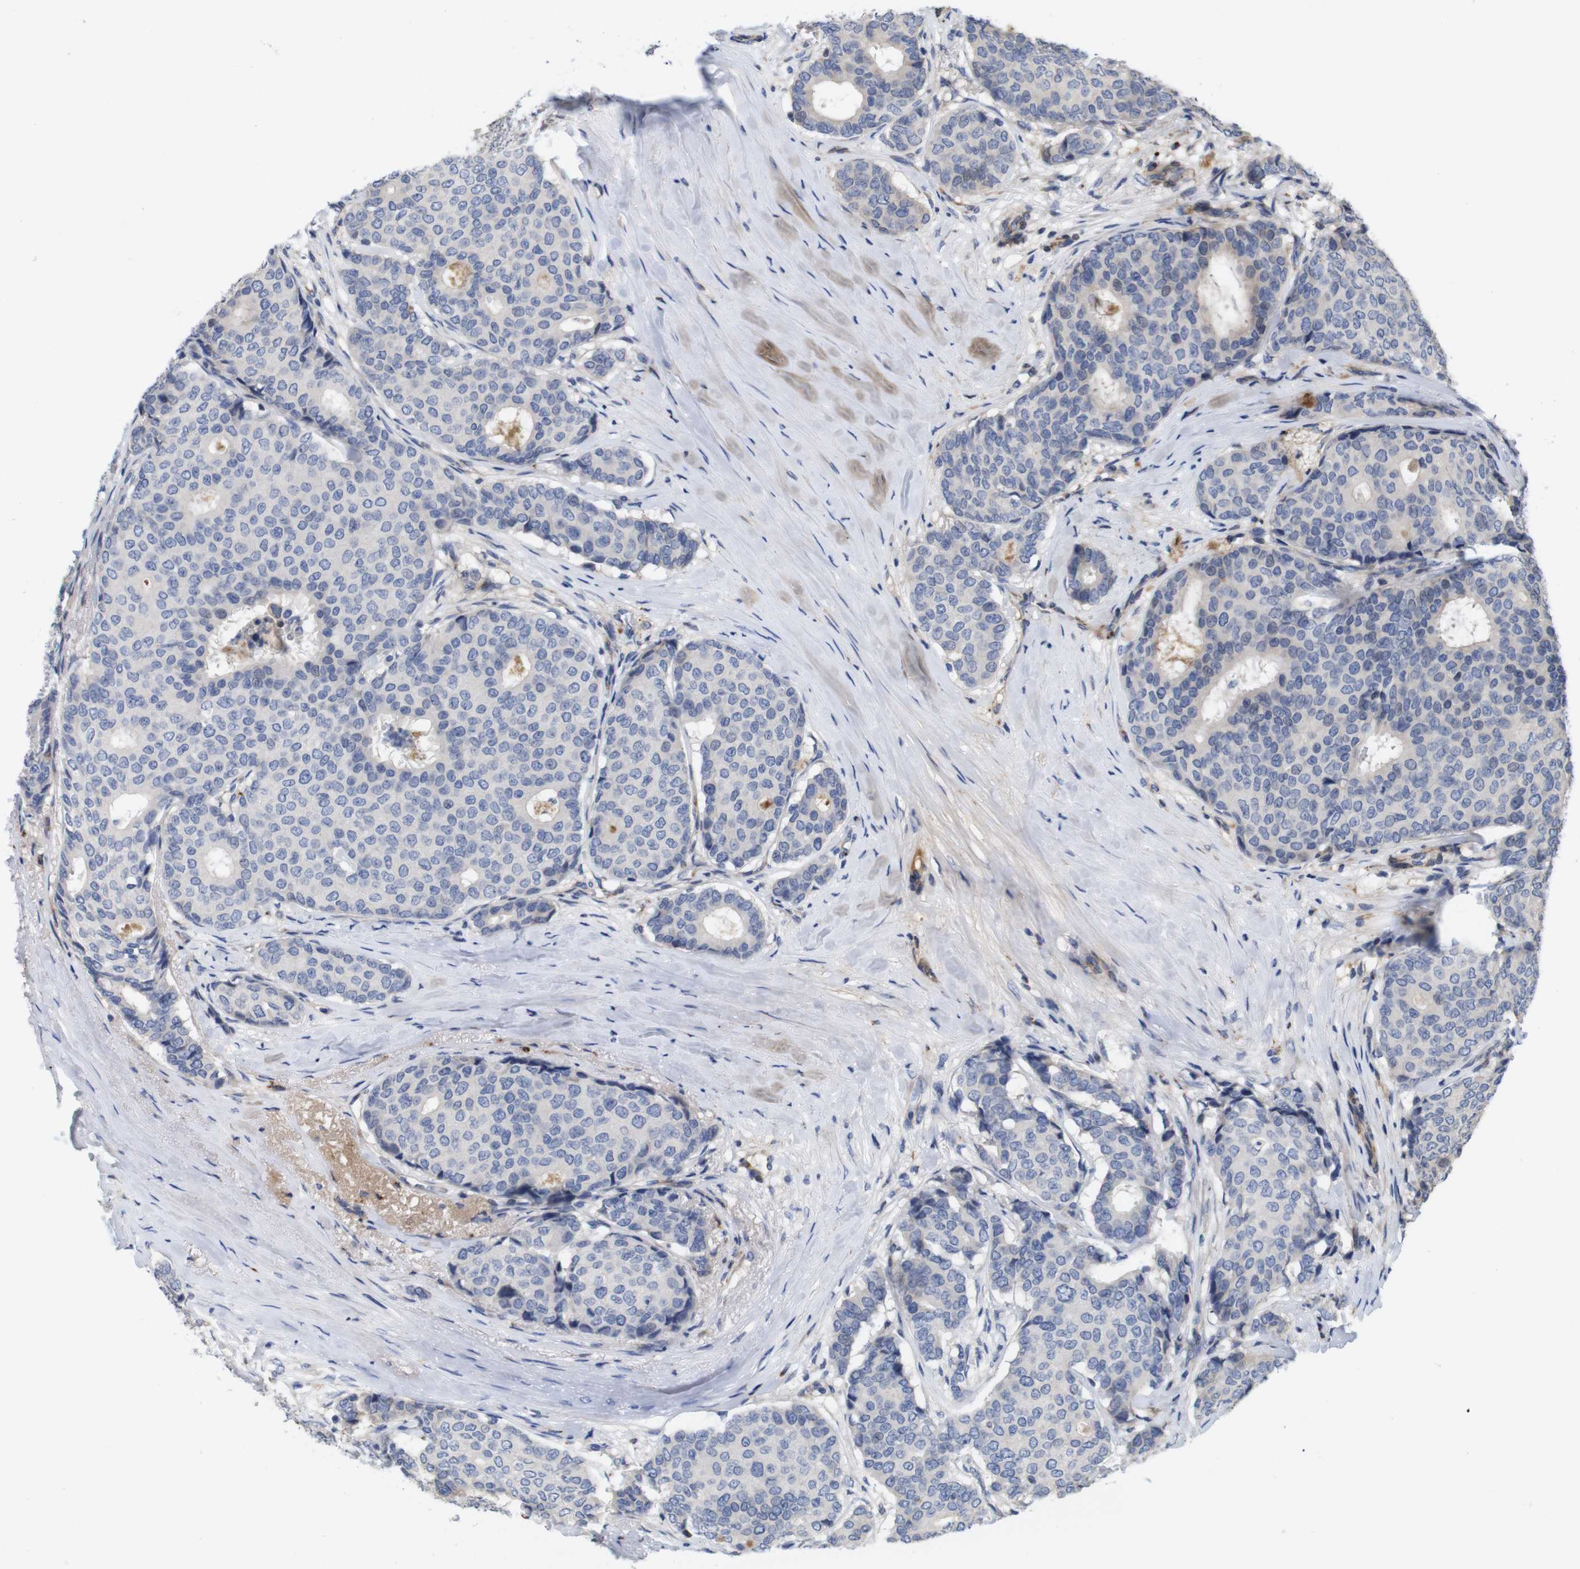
{"staining": {"intensity": "negative", "quantity": "none", "location": "none"}, "tissue": "breast cancer", "cell_type": "Tumor cells", "image_type": "cancer", "snomed": [{"axis": "morphology", "description": "Duct carcinoma"}, {"axis": "topography", "description": "Breast"}], "caption": "Protein analysis of breast cancer demonstrates no significant positivity in tumor cells. The staining was performed using DAB (3,3'-diaminobenzidine) to visualize the protein expression in brown, while the nuclei were stained in blue with hematoxylin (Magnification: 20x).", "gene": "SPRY3", "patient": {"sex": "female", "age": 75}}